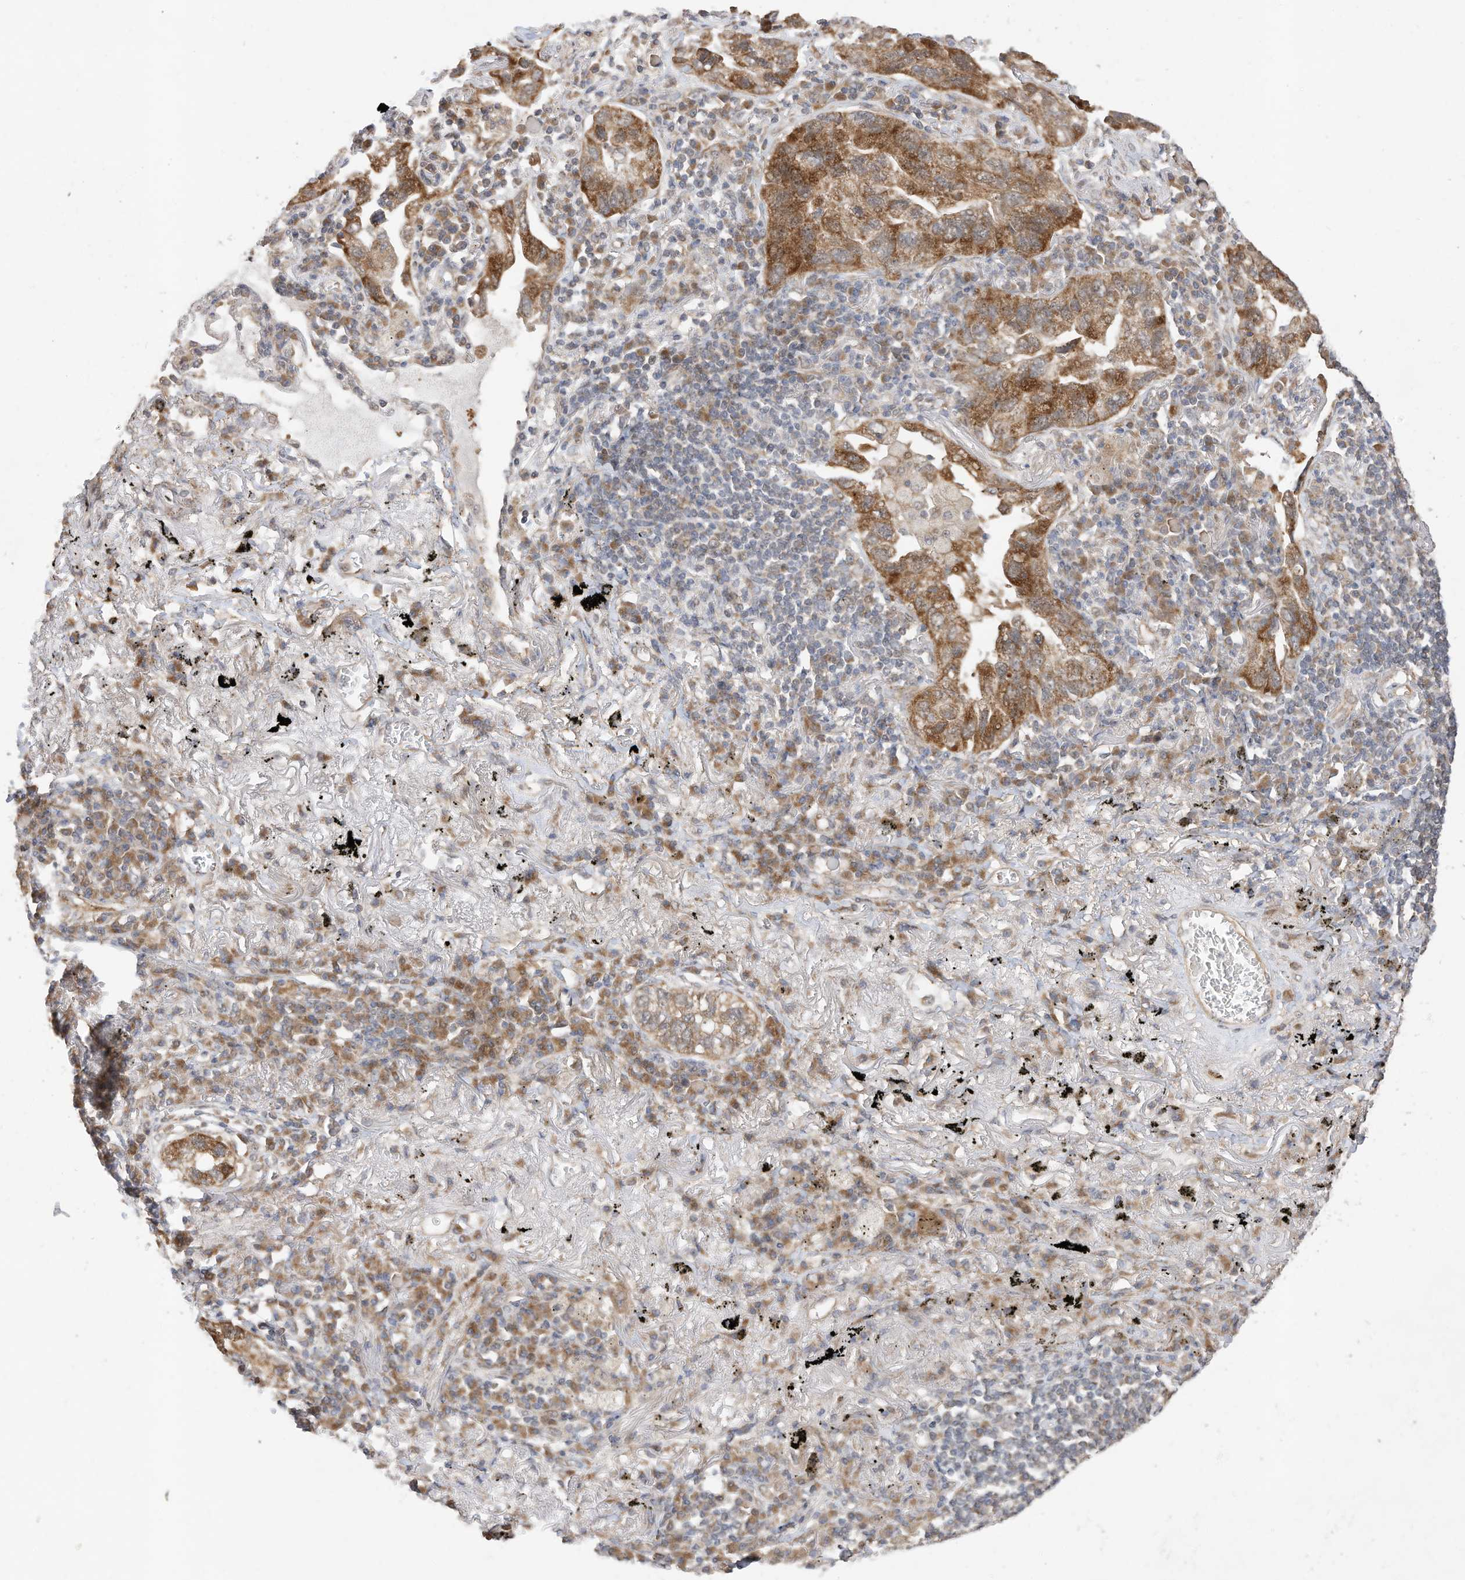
{"staining": {"intensity": "moderate", "quantity": ">75%", "location": "cytoplasmic/membranous"}, "tissue": "lung cancer", "cell_type": "Tumor cells", "image_type": "cancer", "snomed": [{"axis": "morphology", "description": "Adenocarcinoma, NOS"}, {"axis": "topography", "description": "Lung"}], "caption": "Immunohistochemical staining of lung cancer (adenocarcinoma) displays medium levels of moderate cytoplasmic/membranous positivity in approximately >75% of tumor cells.", "gene": "CAGE1", "patient": {"sex": "male", "age": 65}}